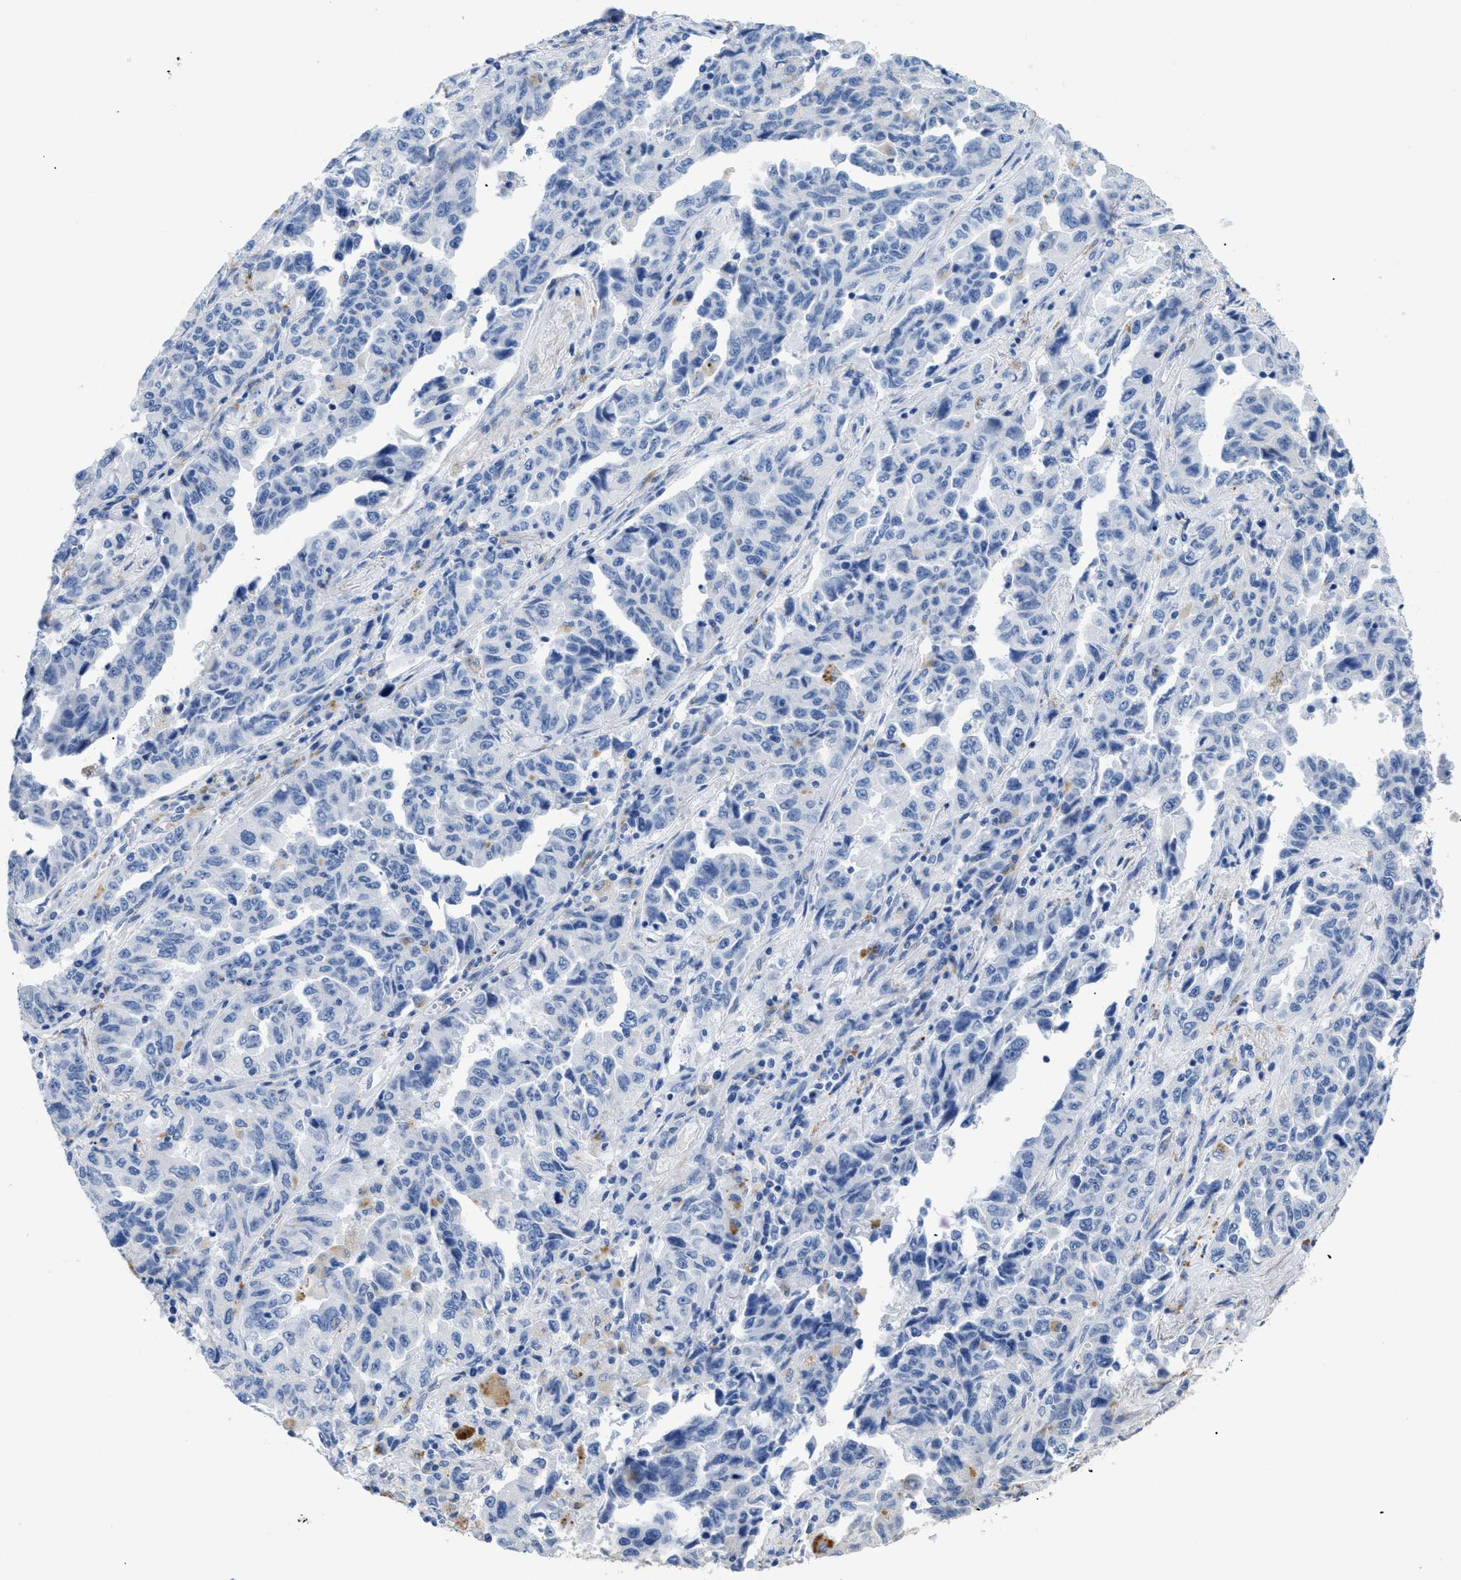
{"staining": {"intensity": "negative", "quantity": "none", "location": "none"}, "tissue": "lung cancer", "cell_type": "Tumor cells", "image_type": "cancer", "snomed": [{"axis": "morphology", "description": "Adenocarcinoma, NOS"}, {"axis": "topography", "description": "Lung"}], "caption": "Lung cancer was stained to show a protein in brown. There is no significant positivity in tumor cells. (Stains: DAB immunohistochemistry (IHC) with hematoxylin counter stain, Microscopy: brightfield microscopy at high magnification).", "gene": "APOBEC2", "patient": {"sex": "female", "age": 51}}